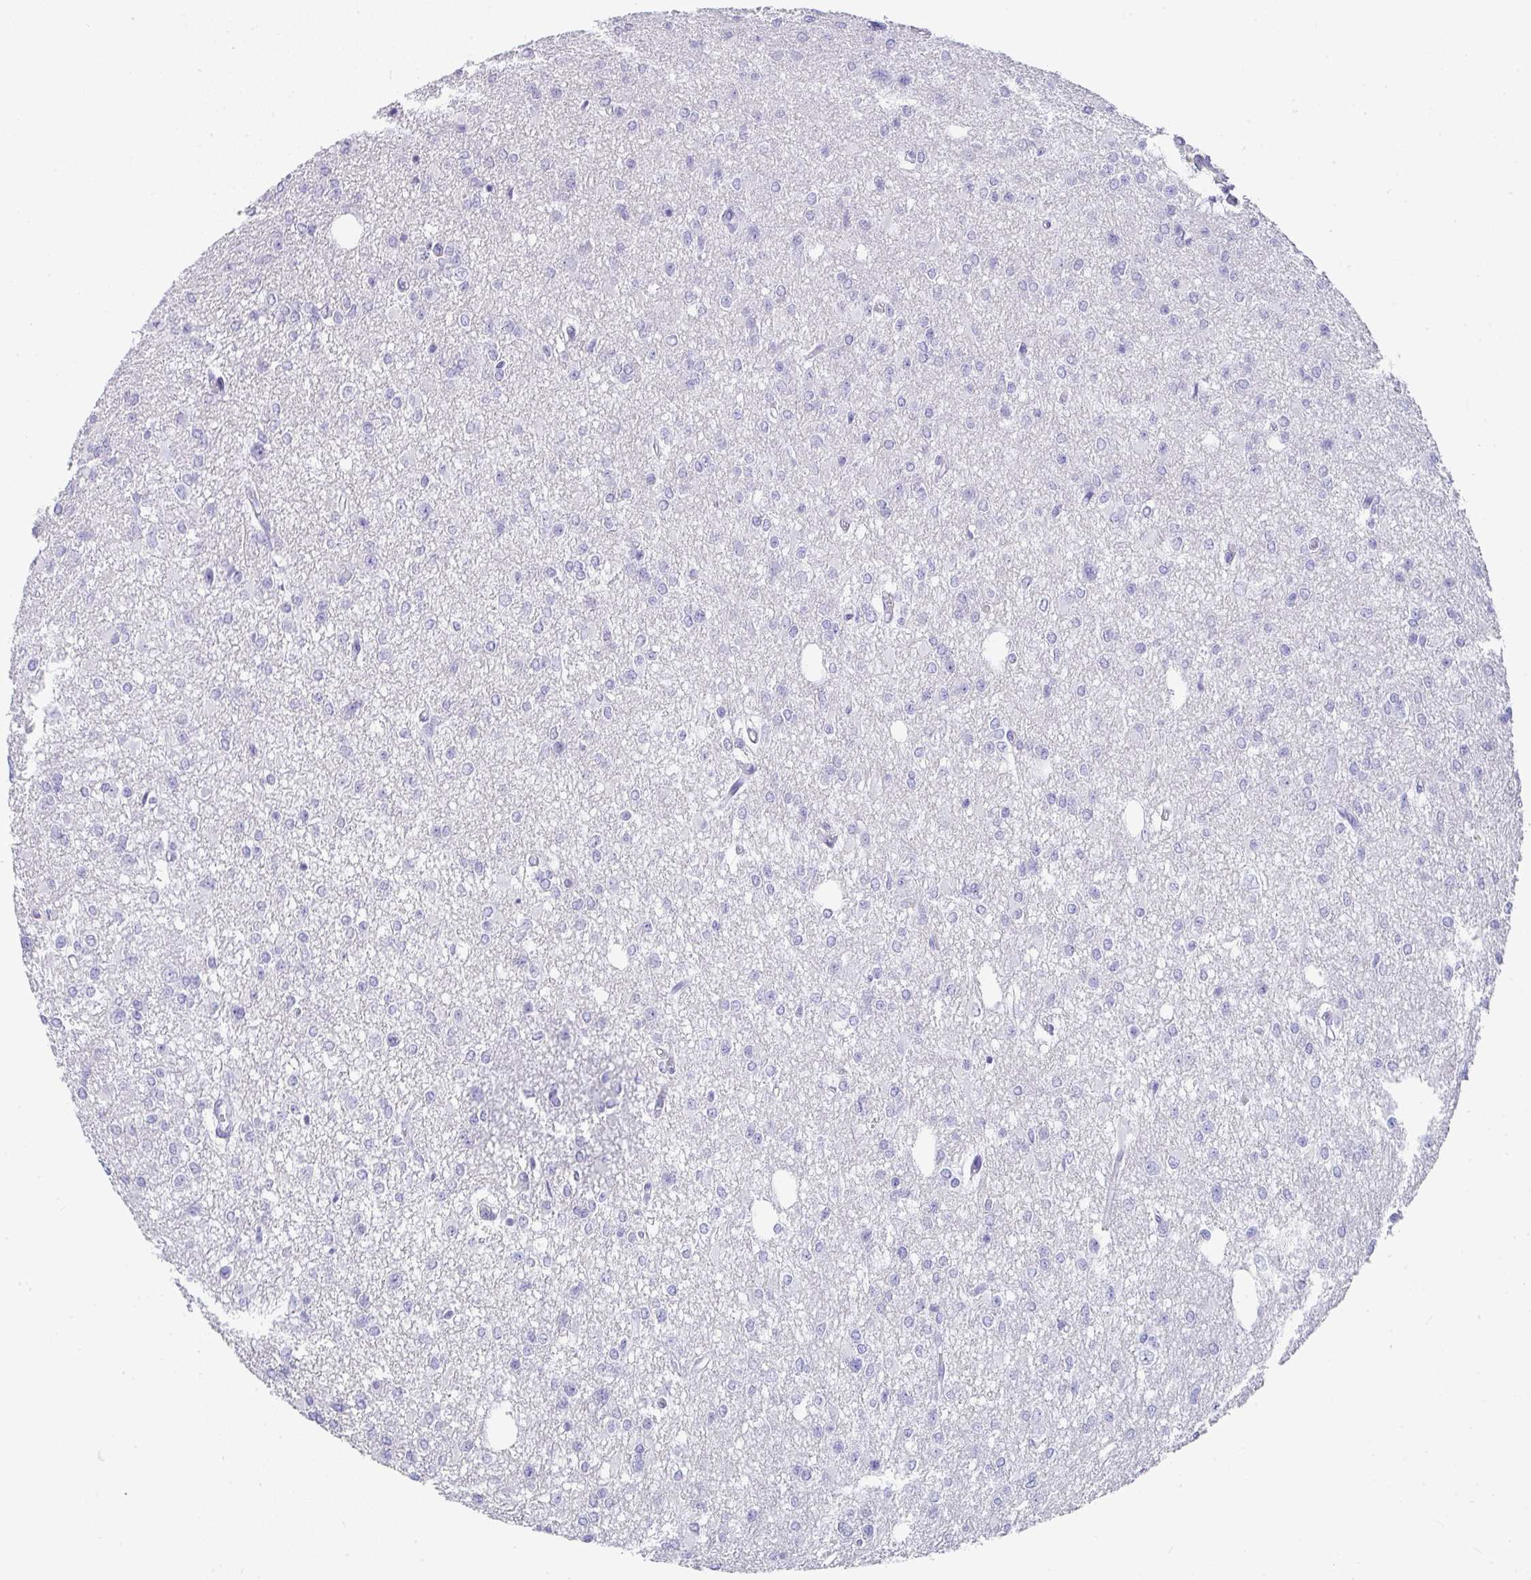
{"staining": {"intensity": "negative", "quantity": "none", "location": "none"}, "tissue": "glioma", "cell_type": "Tumor cells", "image_type": "cancer", "snomed": [{"axis": "morphology", "description": "Glioma, malignant, Low grade"}, {"axis": "topography", "description": "Brain"}], "caption": "This micrograph is of low-grade glioma (malignant) stained with IHC to label a protein in brown with the nuclei are counter-stained blue. There is no staining in tumor cells.", "gene": "PRND", "patient": {"sex": "male", "age": 26}}